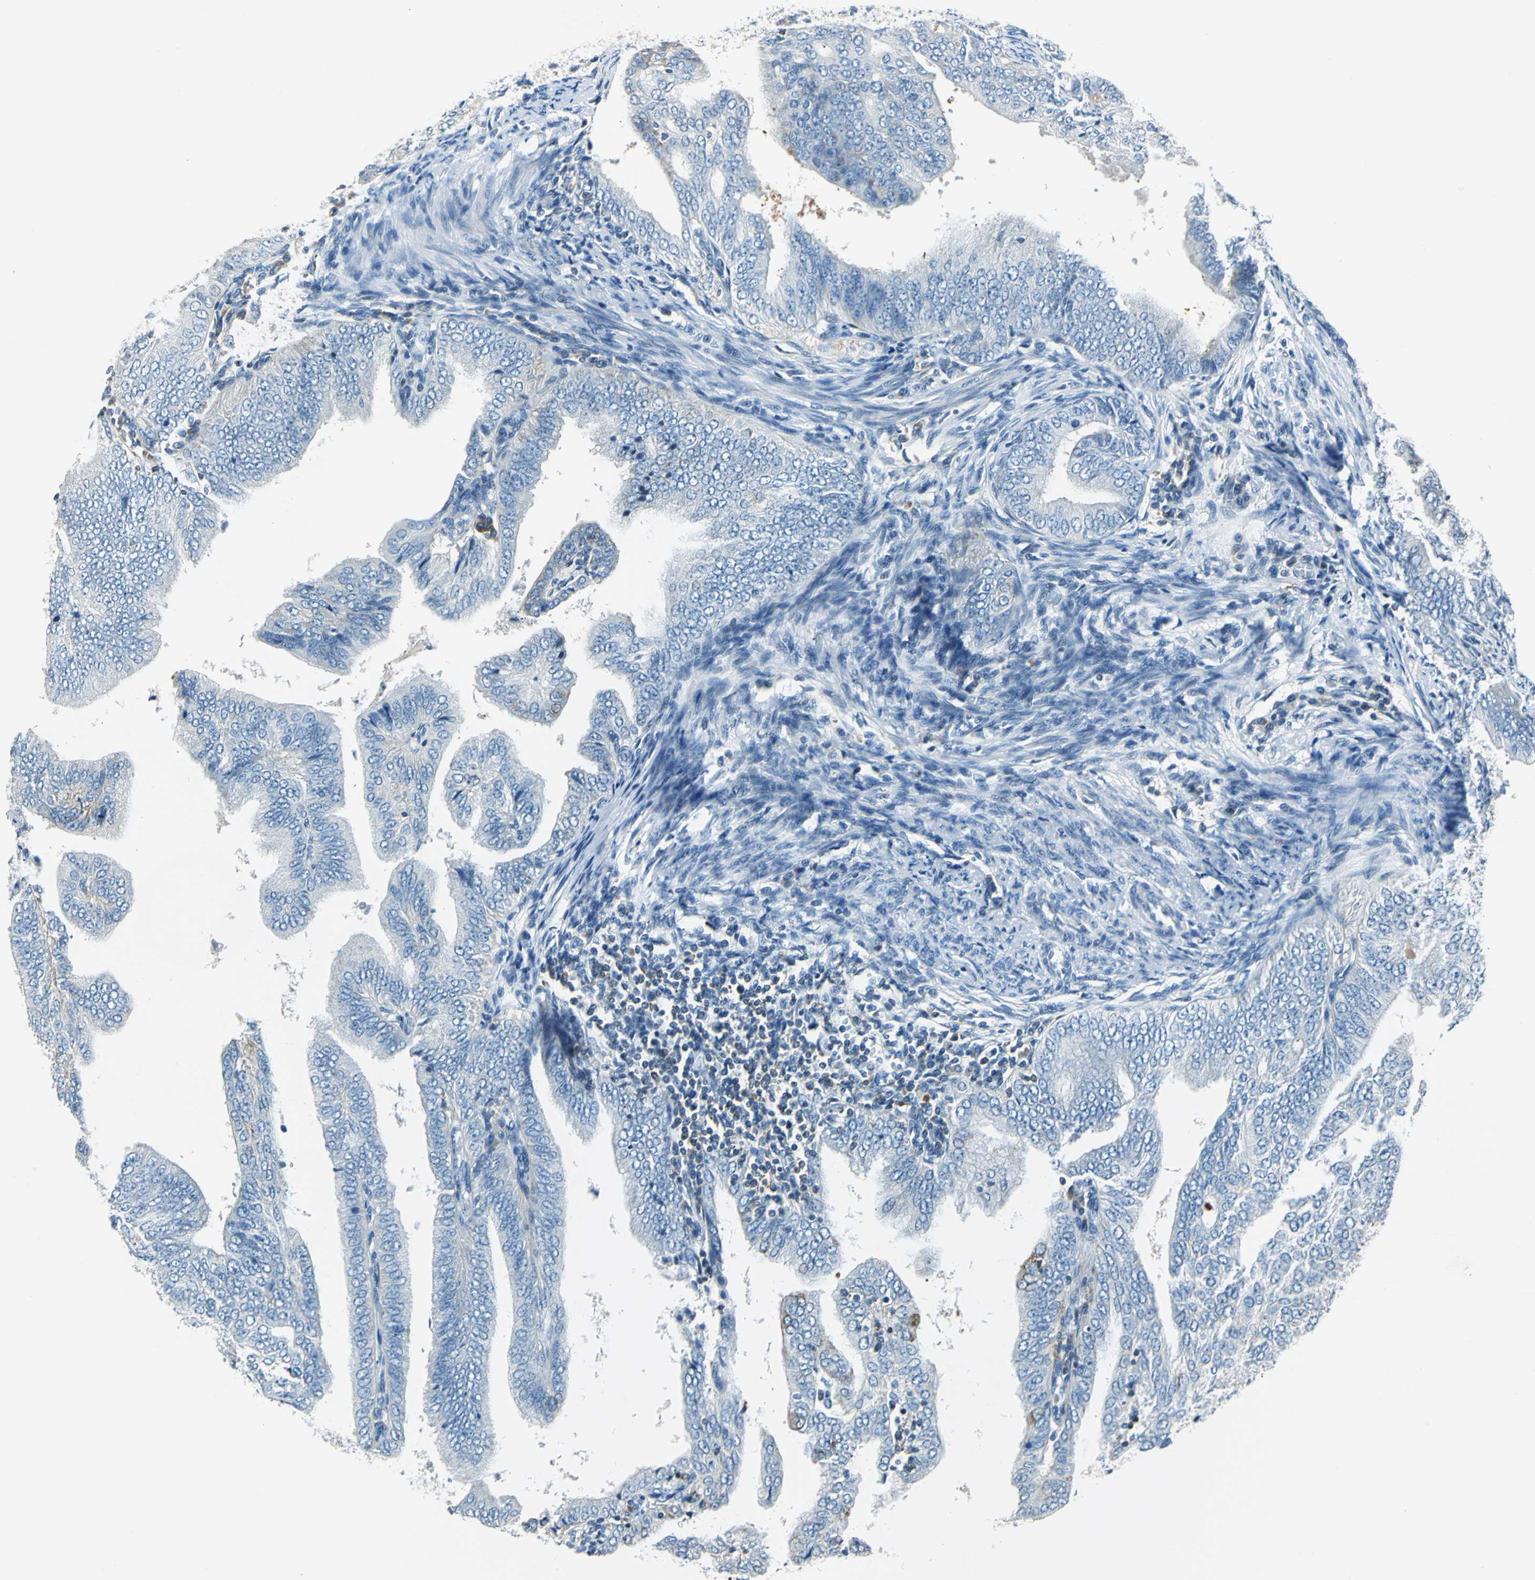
{"staining": {"intensity": "weak", "quantity": "<25%", "location": "cytoplasmic/membranous"}, "tissue": "endometrial cancer", "cell_type": "Tumor cells", "image_type": "cancer", "snomed": [{"axis": "morphology", "description": "Adenocarcinoma, NOS"}, {"axis": "topography", "description": "Endometrium"}], "caption": "Human adenocarcinoma (endometrial) stained for a protein using immunohistochemistry (IHC) displays no expression in tumor cells.", "gene": "HCFC2", "patient": {"sex": "female", "age": 58}}